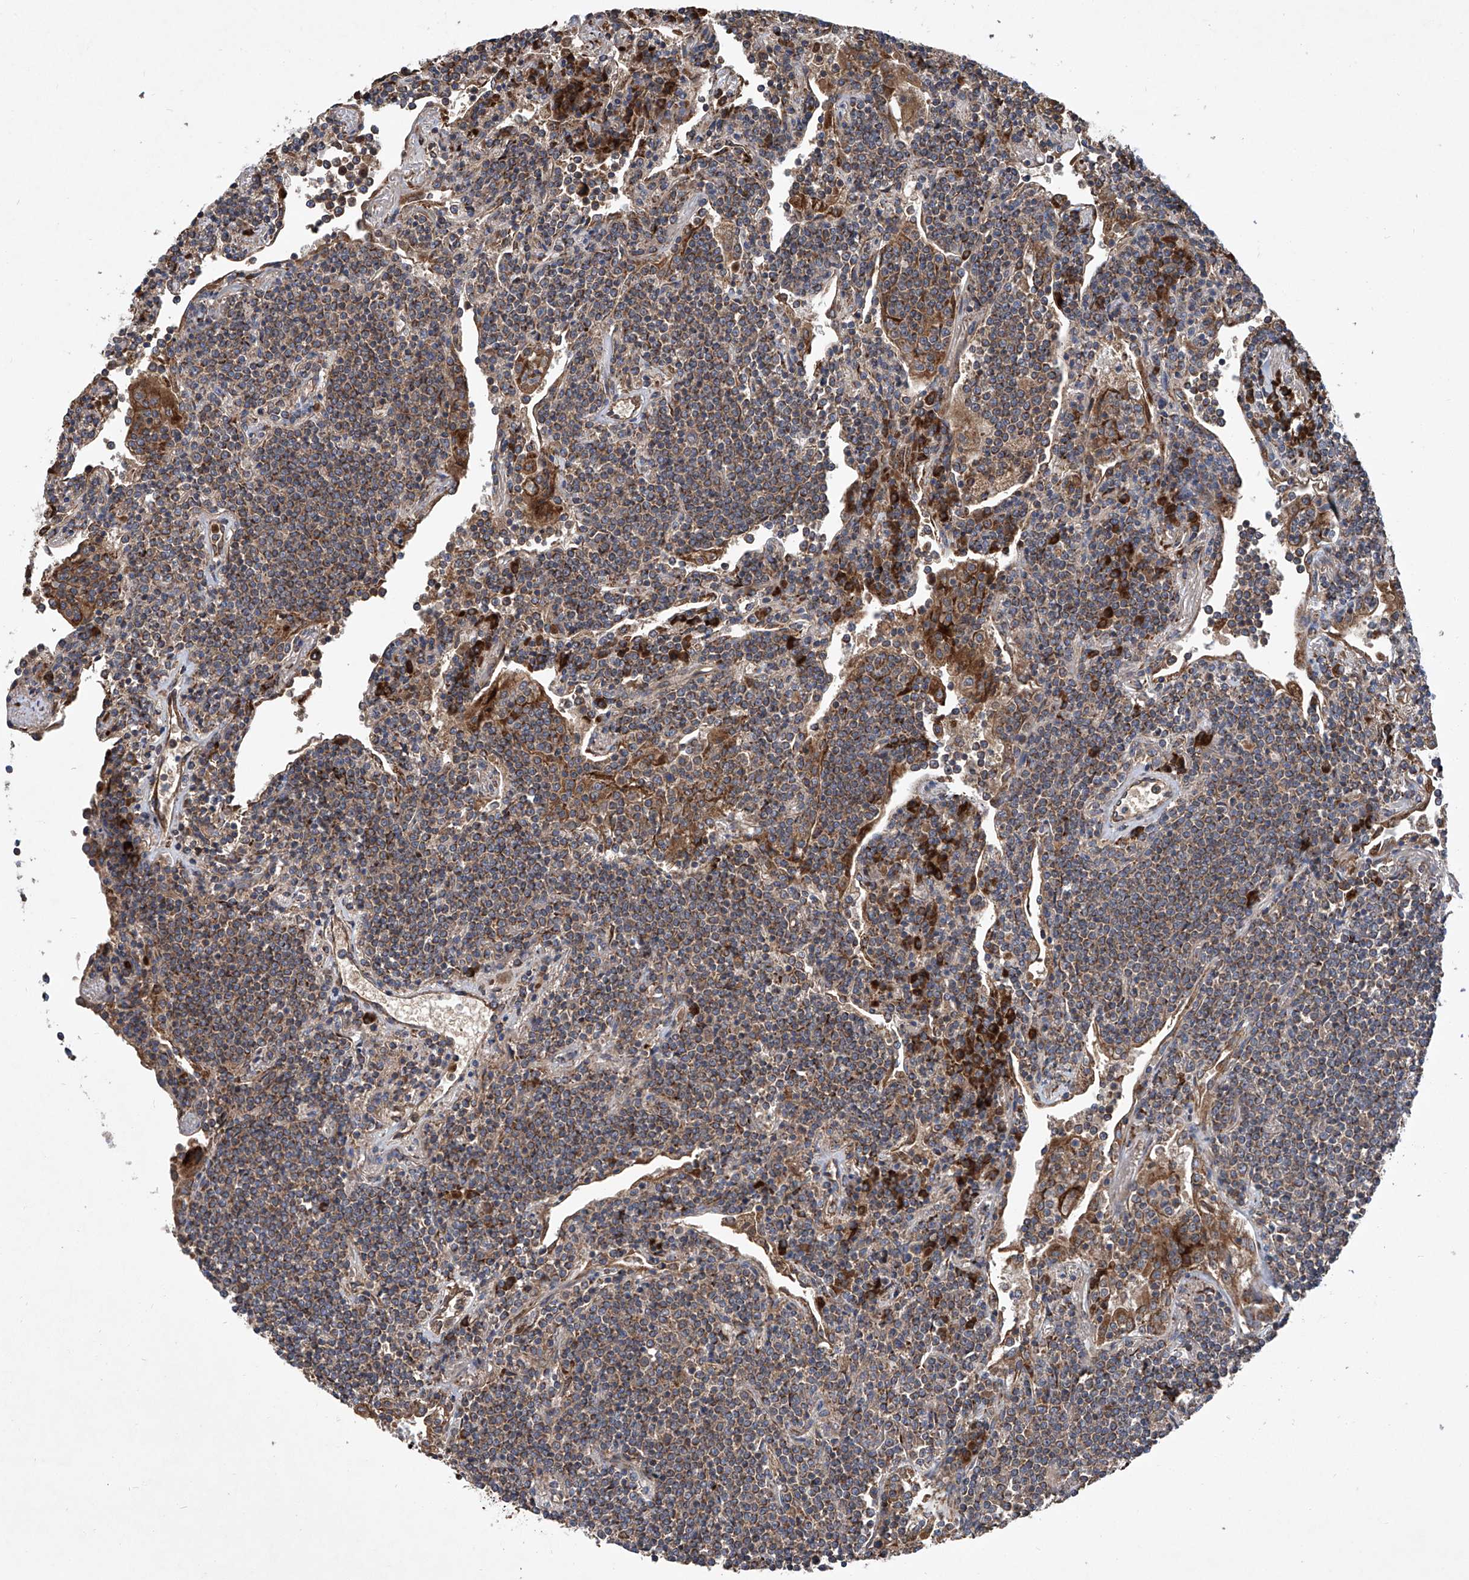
{"staining": {"intensity": "moderate", "quantity": ">75%", "location": "cytoplasmic/membranous"}, "tissue": "lymphoma", "cell_type": "Tumor cells", "image_type": "cancer", "snomed": [{"axis": "morphology", "description": "Malignant lymphoma, non-Hodgkin's type, Low grade"}, {"axis": "topography", "description": "Lung"}], "caption": "Immunohistochemical staining of low-grade malignant lymphoma, non-Hodgkin's type shows medium levels of moderate cytoplasmic/membranous protein expression in about >75% of tumor cells.", "gene": "ASCC3", "patient": {"sex": "female", "age": 71}}